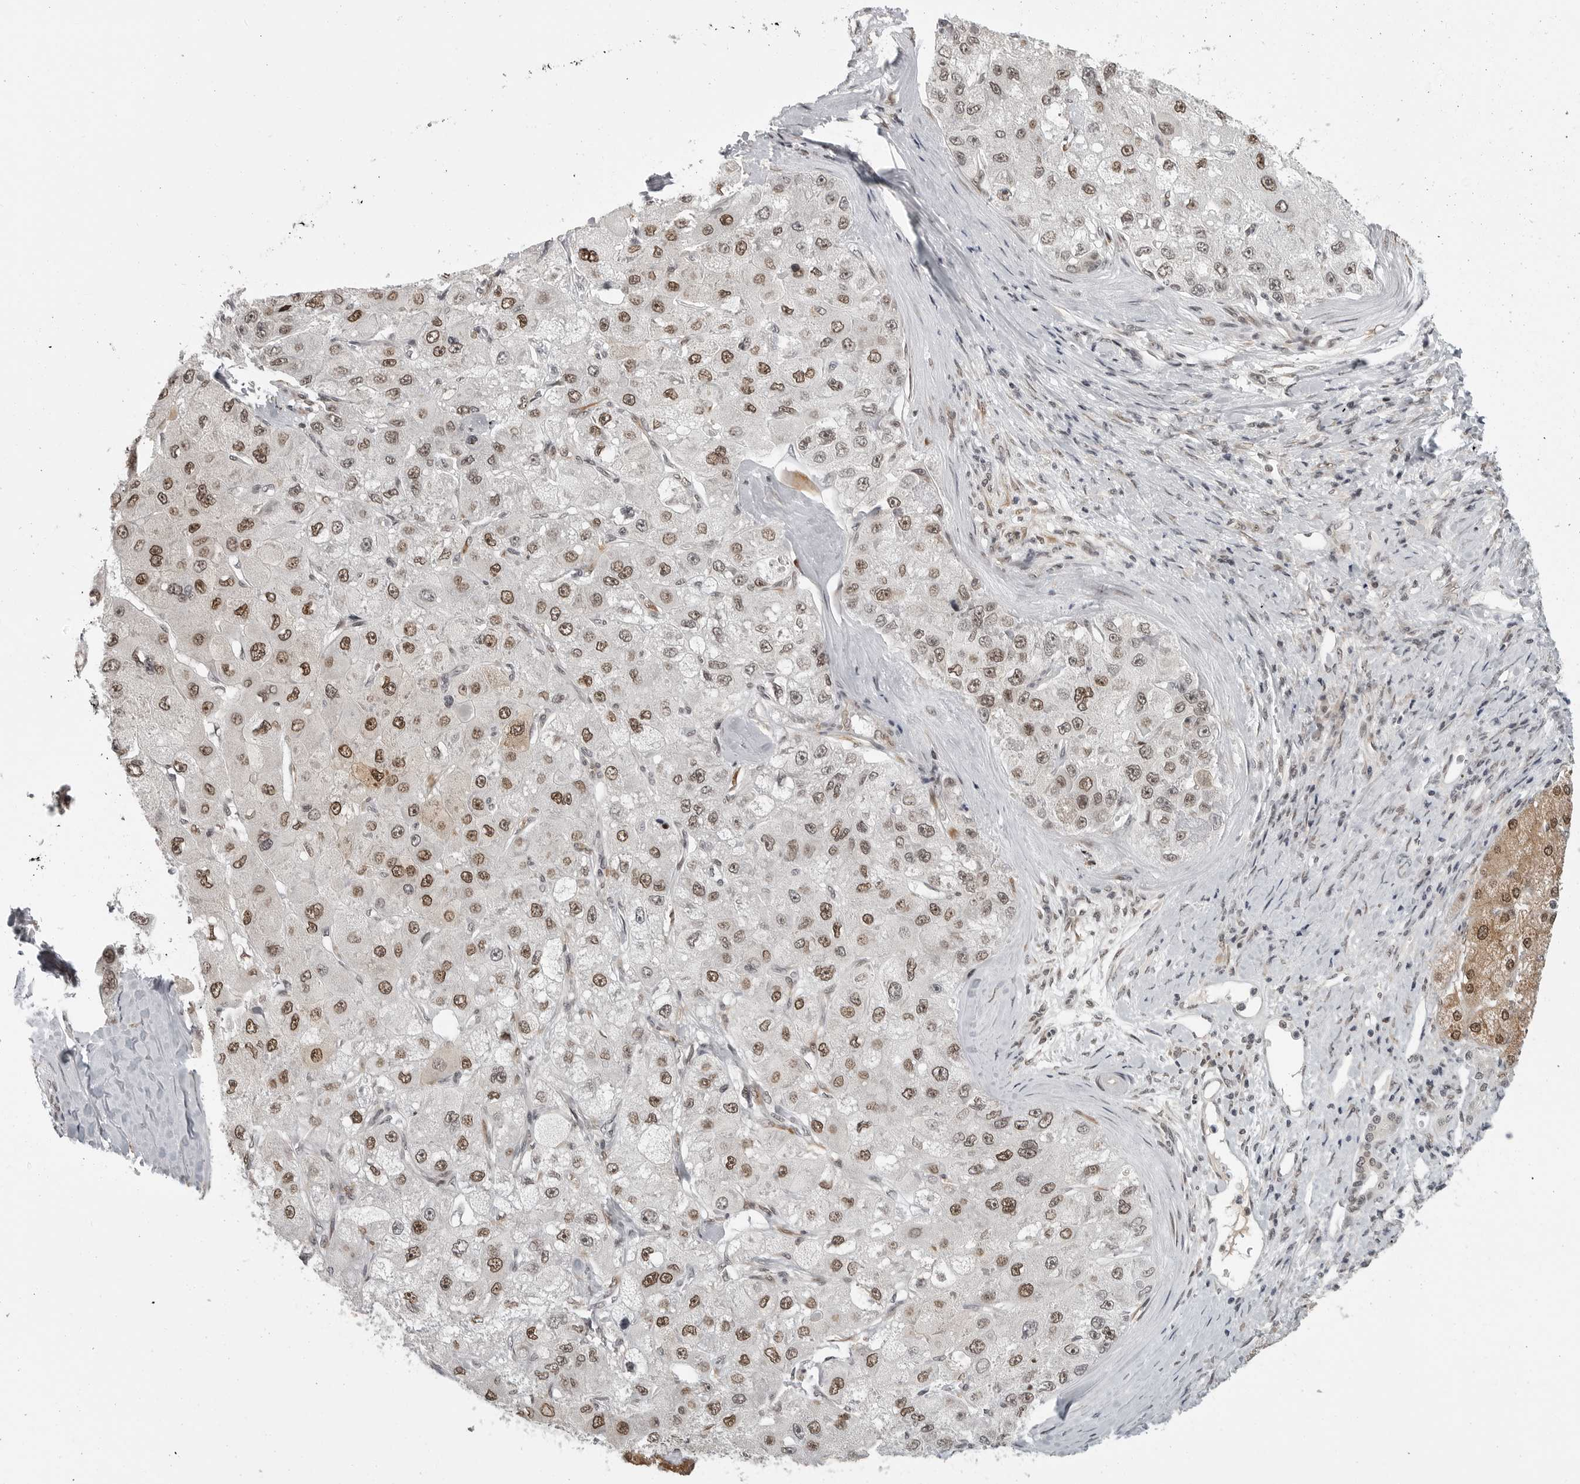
{"staining": {"intensity": "moderate", "quantity": ">75%", "location": "nuclear"}, "tissue": "liver cancer", "cell_type": "Tumor cells", "image_type": "cancer", "snomed": [{"axis": "morphology", "description": "Carcinoma, Hepatocellular, NOS"}, {"axis": "topography", "description": "Liver"}], "caption": "Protein positivity by IHC demonstrates moderate nuclear expression in about >75% of tumor cells in liver hepatocellular carcinoma. Nuclei are stained in blue.", "gene": "PRDM10", "patient": {"sex": "male", "age": 80}}